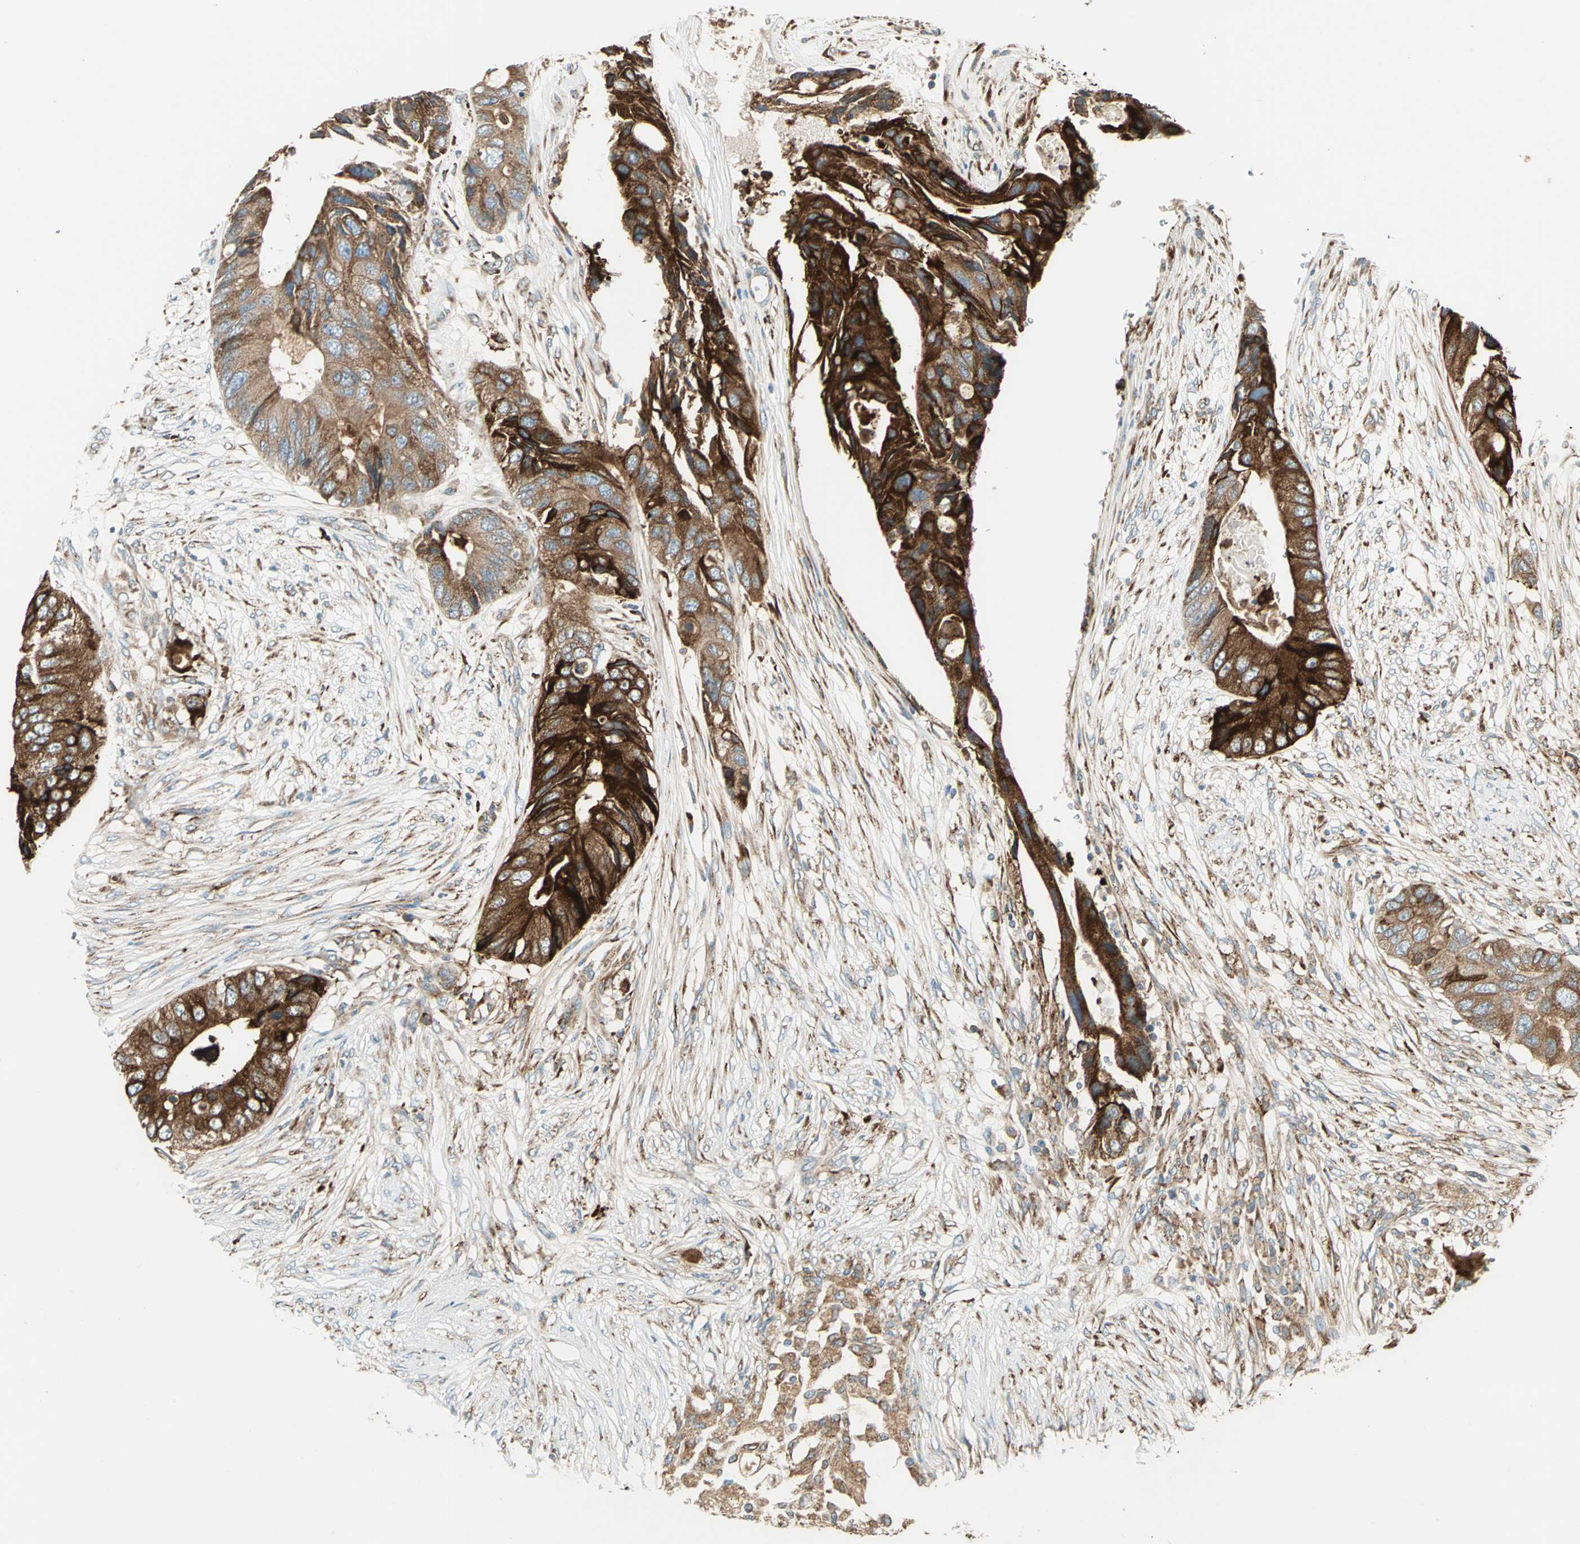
{"staining": {"intensity": "strong", "quantity": ">75%", "location": "cytoplasmic/membranous"}, "tissue": "colorectal cancer", "cell_type": "Tumor cells", "image_type": "cancer", "snomed": [{"axis": "morphology", "description": "Adenocarcinoma, NOS"}, {"axis": "topography", "description": "Colon"}], "caption": "Tumor cells reveal high levels of strong cytoplasmic/membranous expression in approximately >75% of cells in human adenocarcinoma (colorectal).", "gene": "PDIA4", "patient": {"sex": "male", "age": 71}}